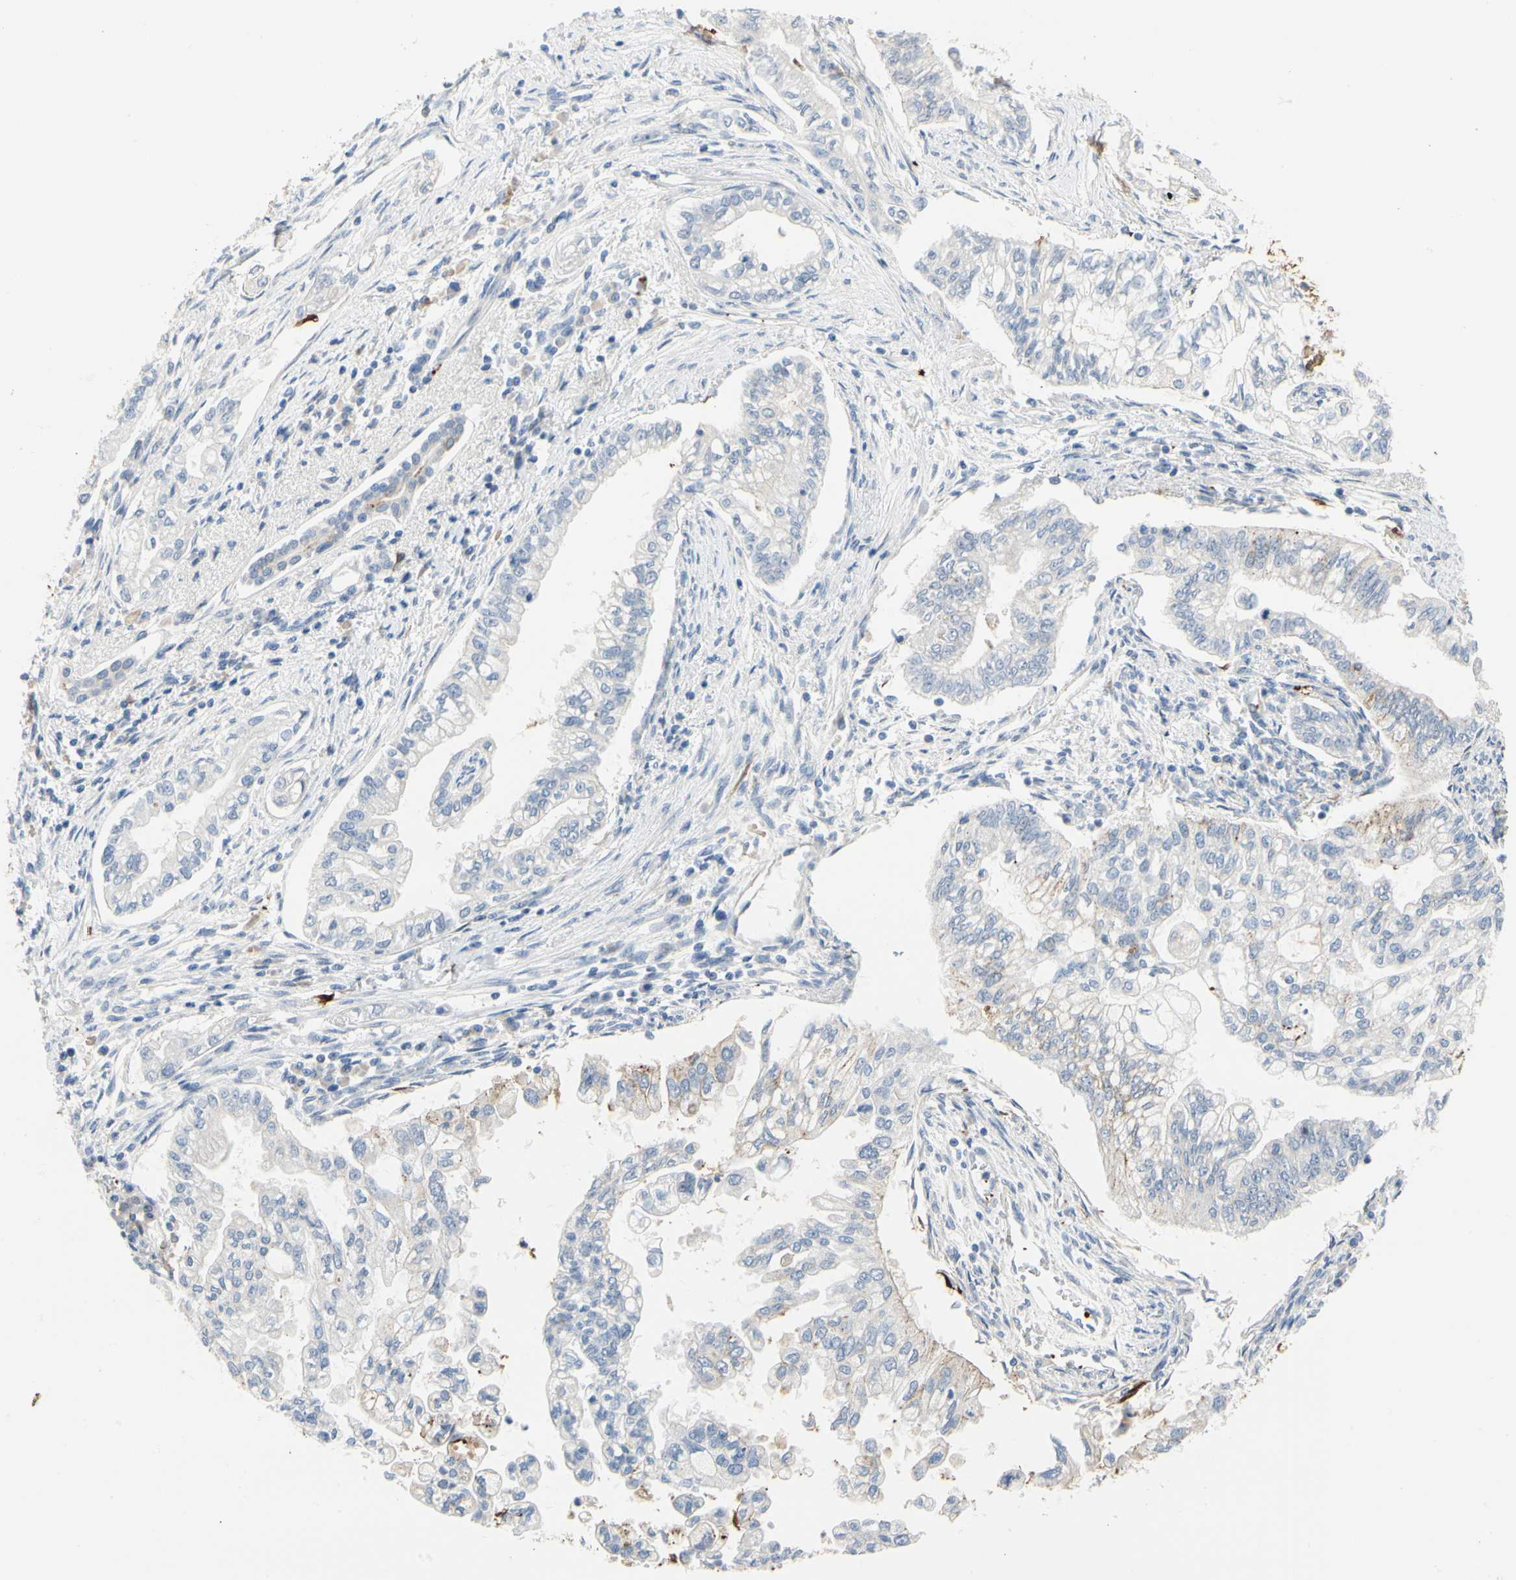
{"staining": {"intensity": "moderate", "quantity": "<25%", "location": "cytoplasmic/membranous"}, "tissue": "pancreatic cancer", "cell_type": "Tumor cells", "image_type": "cancer", "snomed": [{"axis": "morphology", "description": "Normal tissue, NOS"}, {"axis": "topography", "description": "Pancreas"}], "caption": "High-magnification brightfield microscopy of pancreatic cancer stained with DAB (brown) and counterstained with hematoxylin (blue). tumor cells exhibit moderate cytoplasmic/membranous expression is identified in approximately<25% of cells.", "gene": "FGB", "patient": {"sex": "male", "age": 42}}